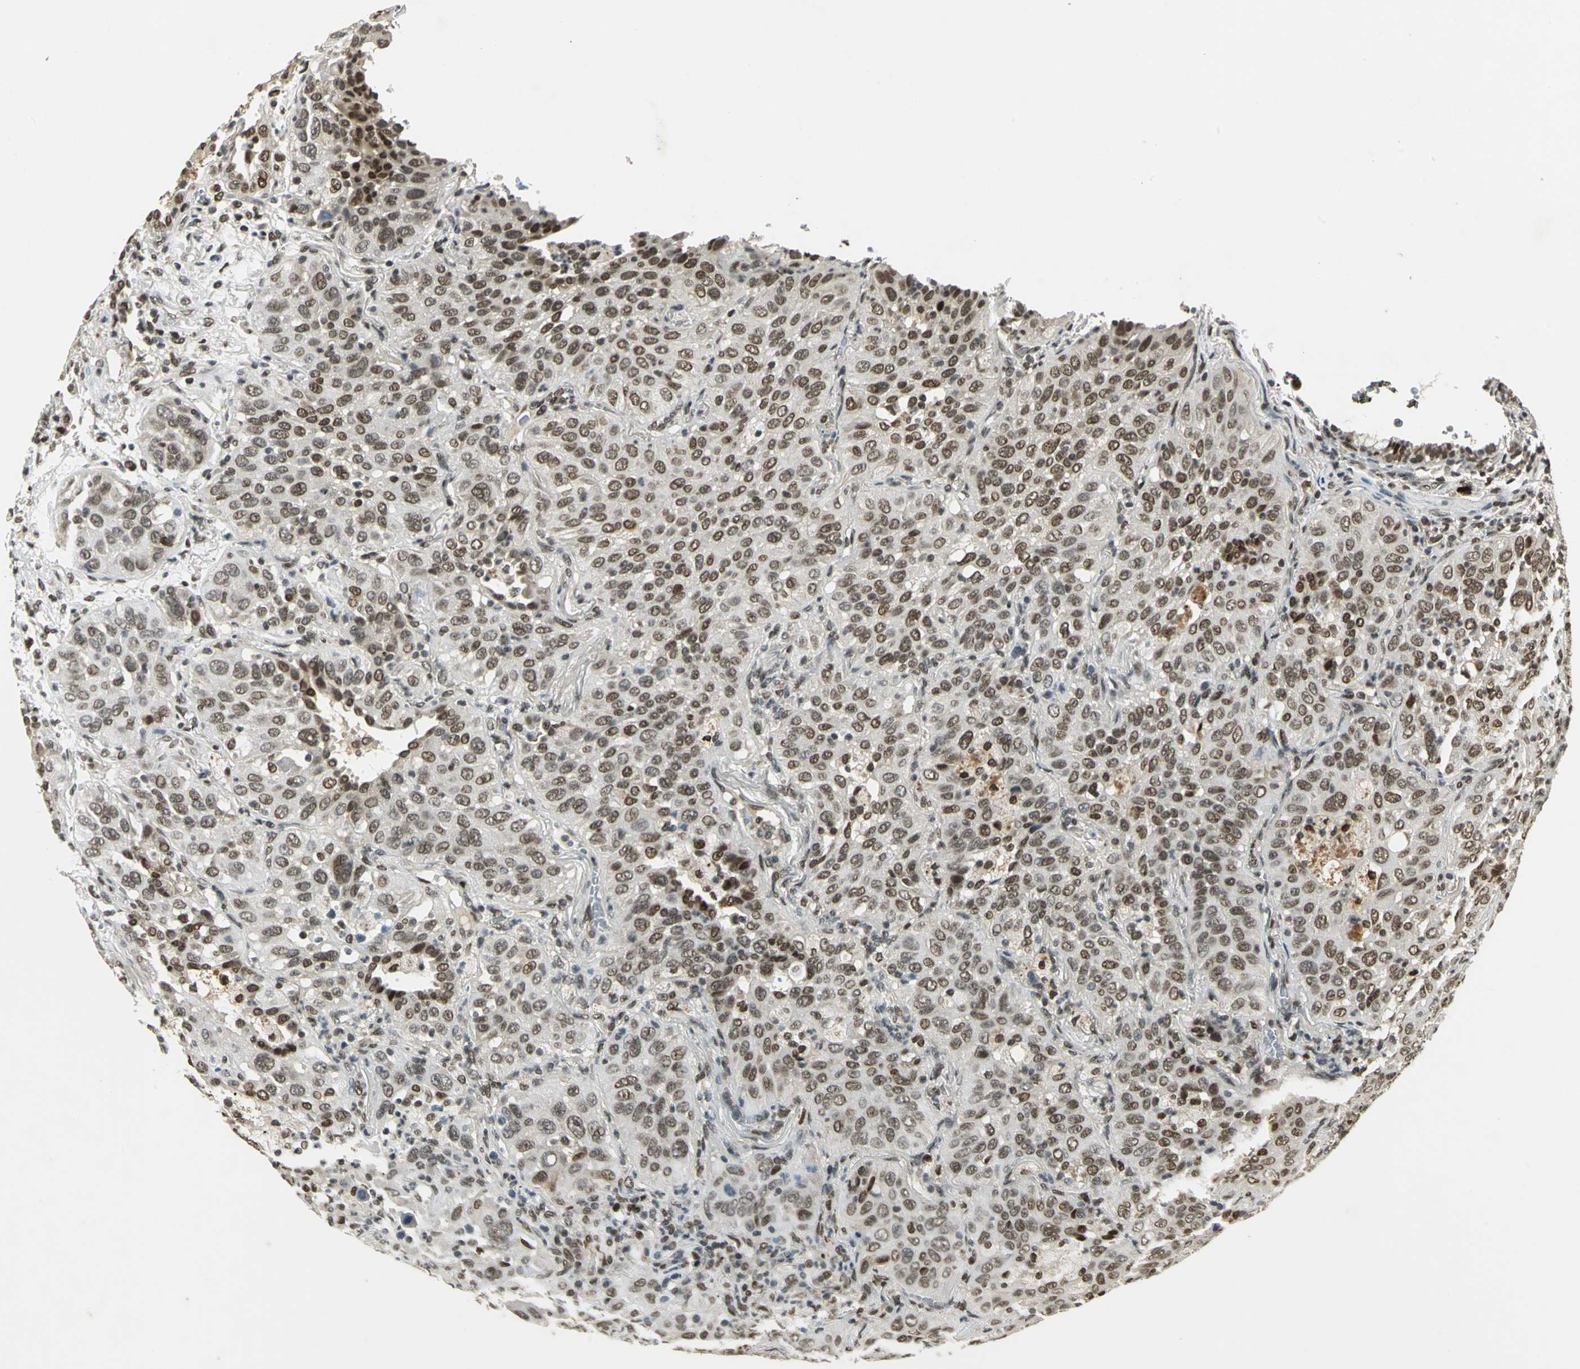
{"staining": {"intensity": "strong", "quantity": ">75%", "location": "nuclear"}, "tissue": "lung cancer", "cell_type": "Tumor cells", "image_type": "cancer", "snomed": [{"axis": "morphology", "description": "Squamous cell carcinoma, NOS"}, {"axis": "topography", "description": "Lung"}], "caption": "This image displays IHC staining of lung cancer, with high strong nuclear expression in about >75% of tumor cells.", "gene": "RAD17", "patient": {"sex": "female", "age": 67}}